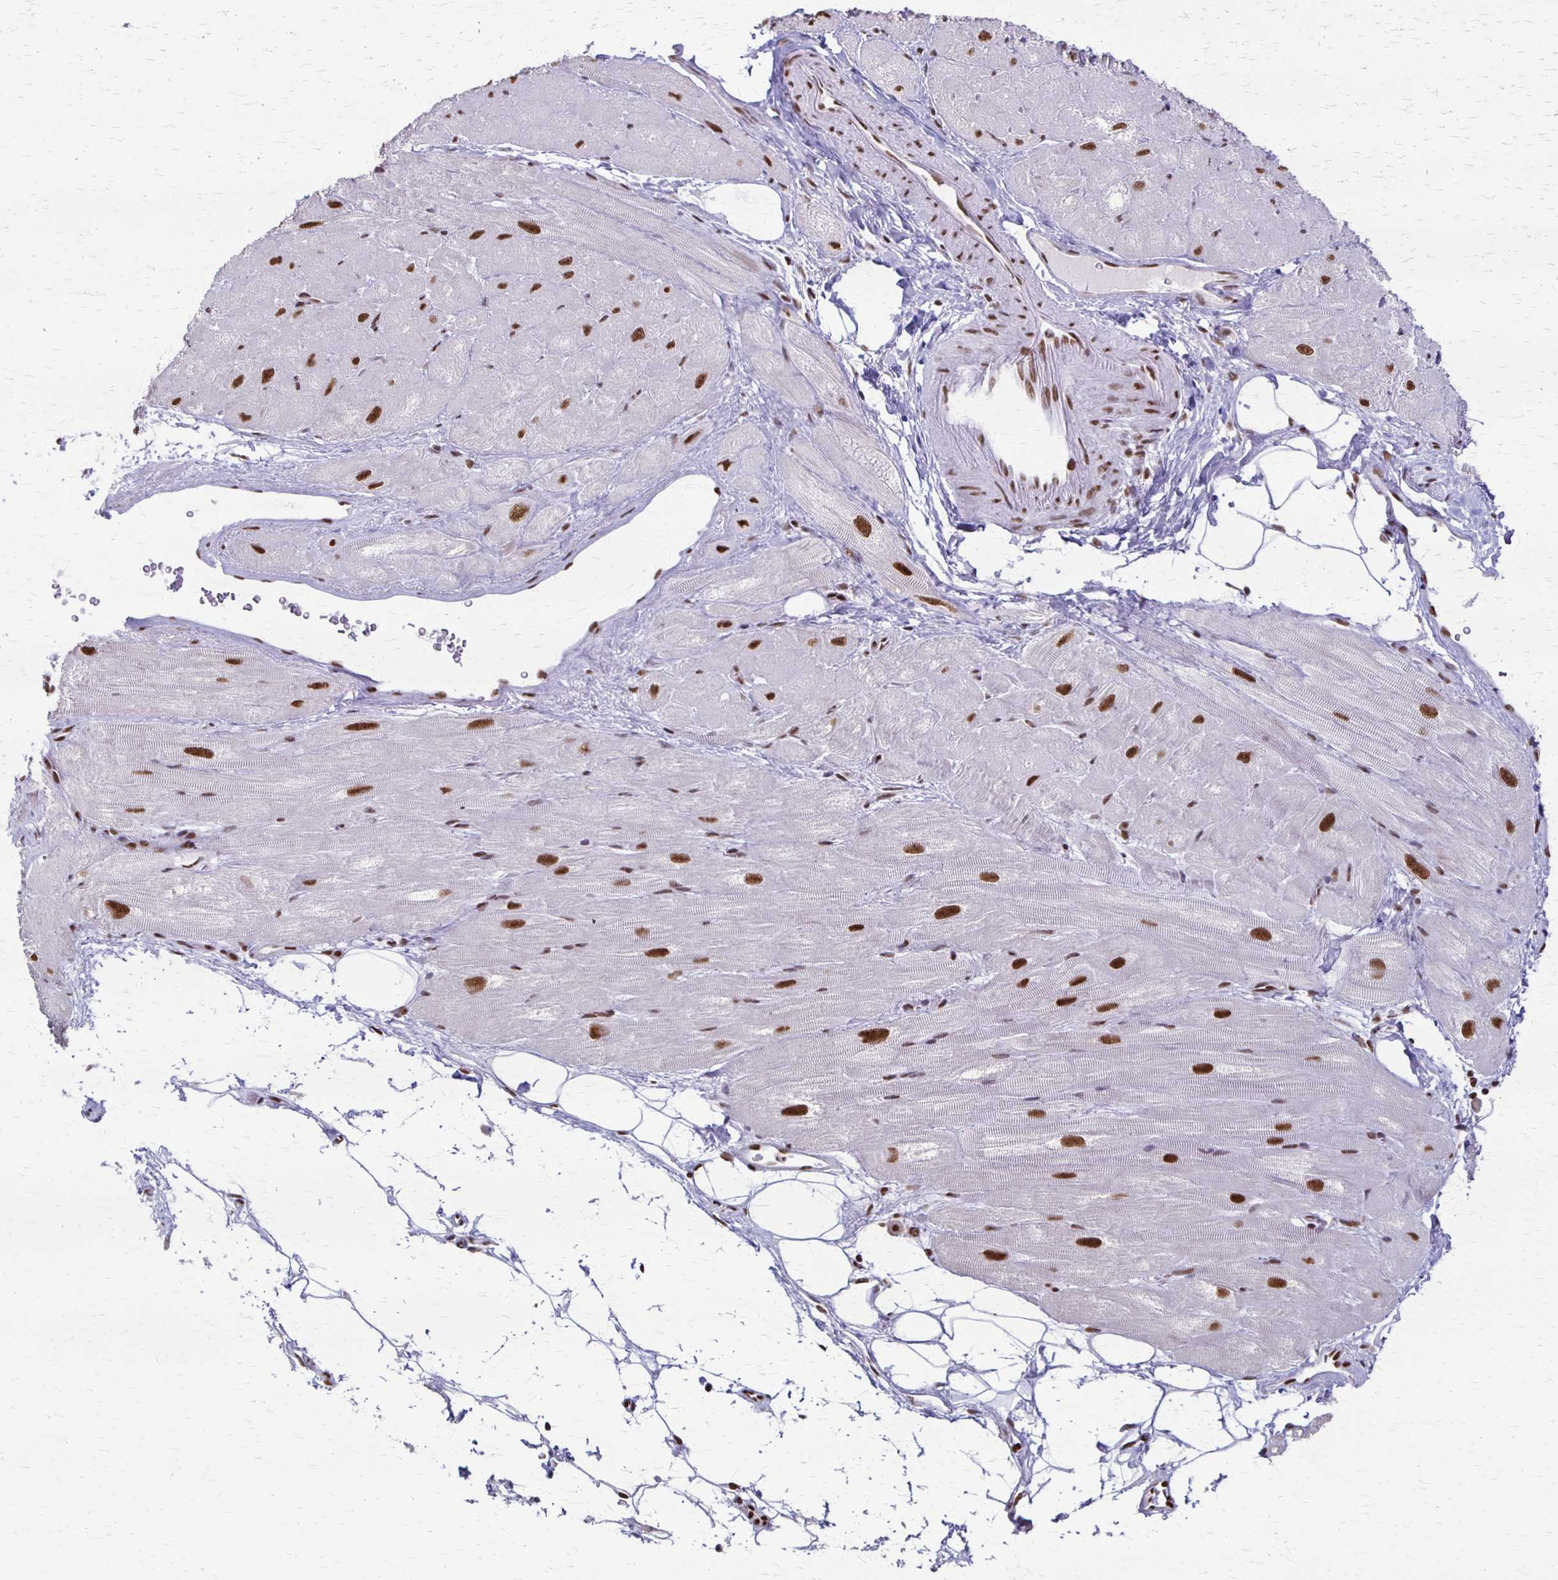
{"staining": {"intensity": "strong", "quantity": "25%-75%", "location": "nuclear"}, "tissue": "heart muscle", "cell_type": "Cardiomyocytes", "image_type": "normal", "snomed": [{"axis": "morphology", "description": "Normal tissue, NOS"}, {"axis": "topography", "description": "Heart"}], "caption": "Immunohistochemical staining of benign human heart muscle reveals high levels of strong nuclear expression in about 25%-75% of cardiomyocytes. The protein is stained brown, and the nuclei are stained in blue (DAB IHC with brightfield microscopy, high magnification).", "gene": "XRCC6", "patient": {"sex": "male", "age": 62}}